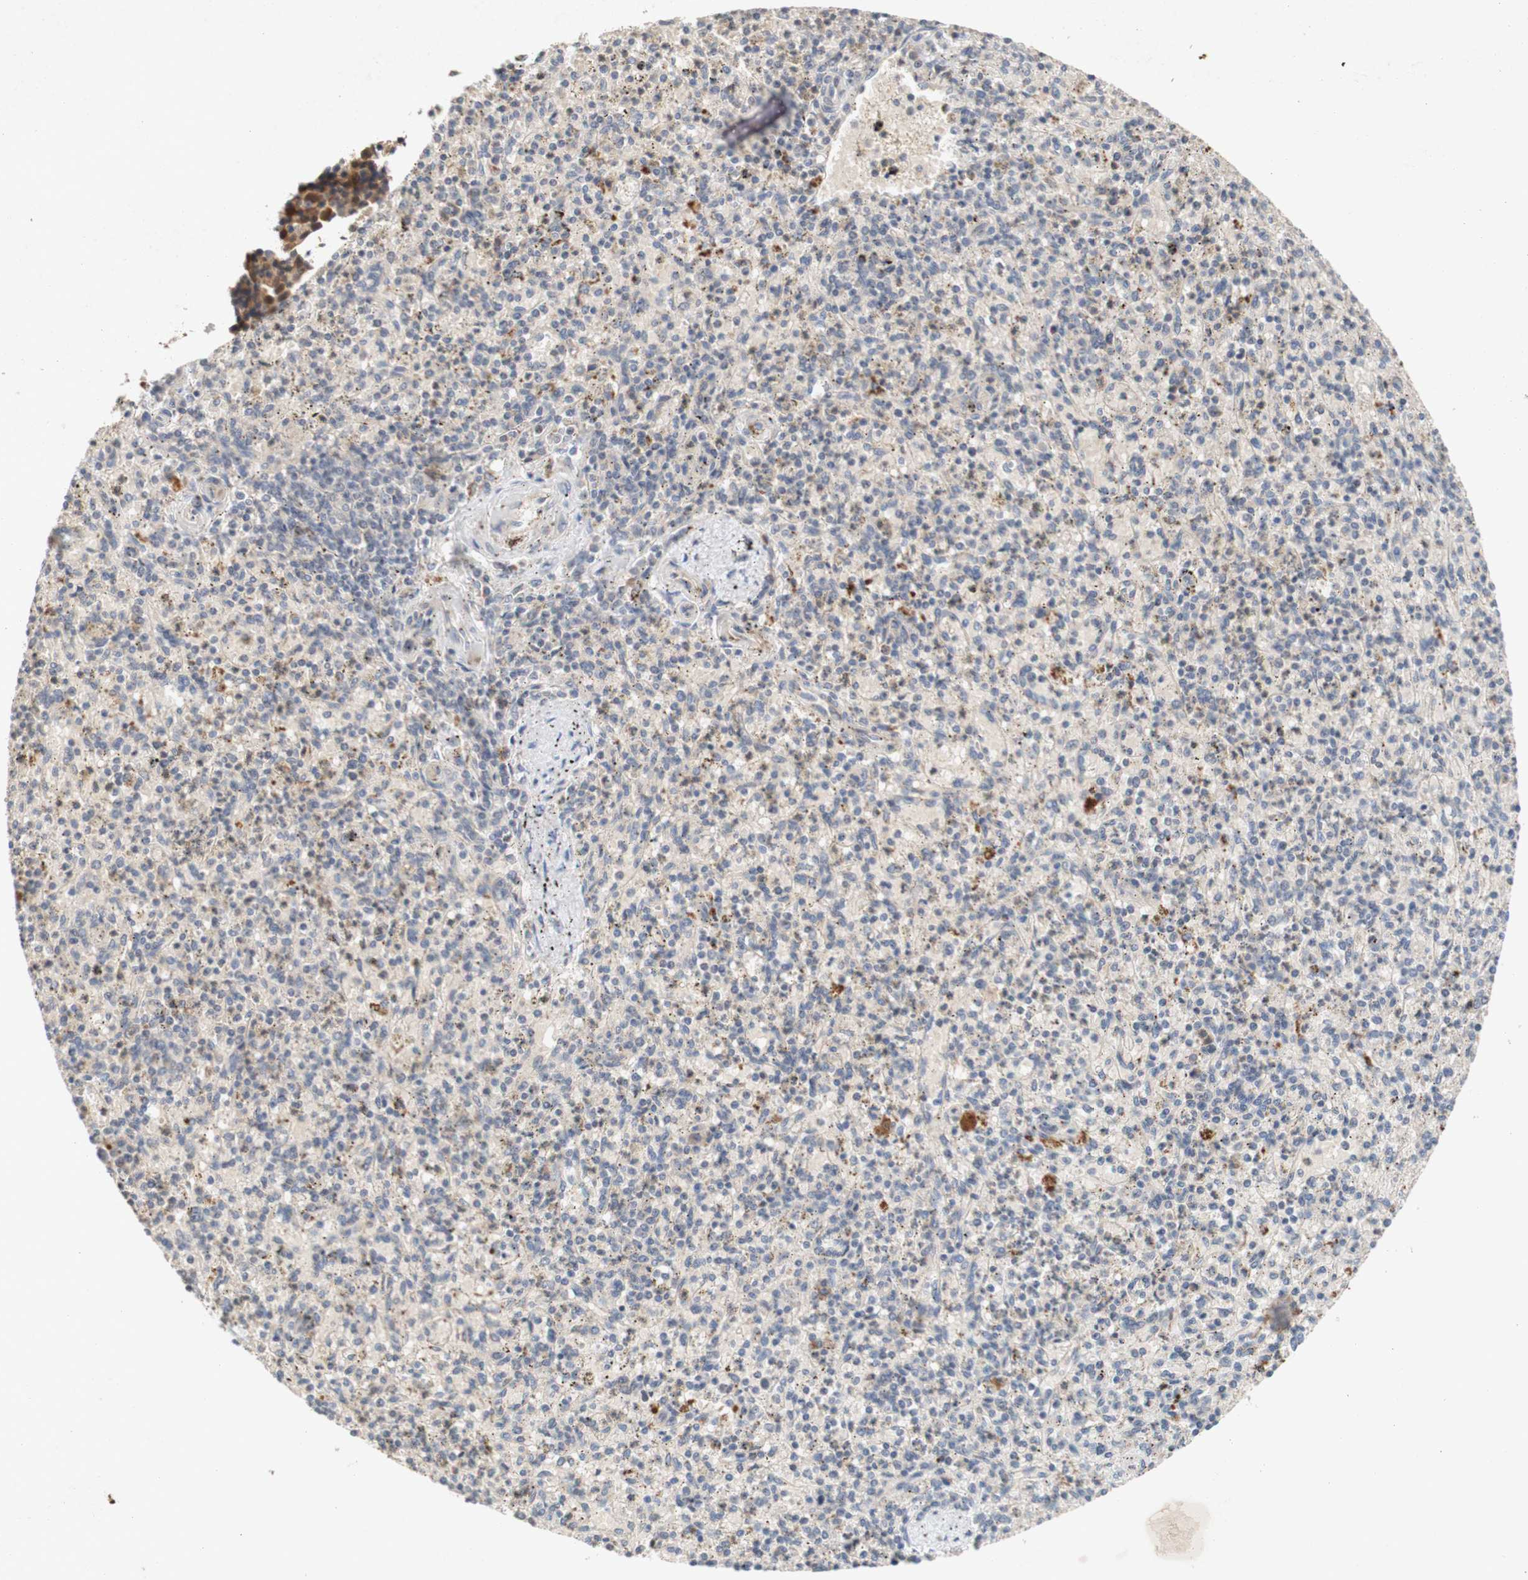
{"staining": {"intensity": "moderate", "quantity": ">75%", "location": "cytoplasmic/membranous"}, "tissue": "spleen", "cell_type": "Cells in red pulp", "image_type": "normal", "snomed": [{"axis": "morphology", "description": "Normal tissue, NOS"}, {"axis": "topography", "description": "Spleen"}], "caption": "Benign spleen shows moderate cytoplasmic/membranous expression in about >75% of cells in red pulp, visualized by immunohistochemistry. (brown staining indicates protein expression, while blue staining denotes nuclei).", "gene": "PIN1", "patient": {"sex": "male", "age": 72}}